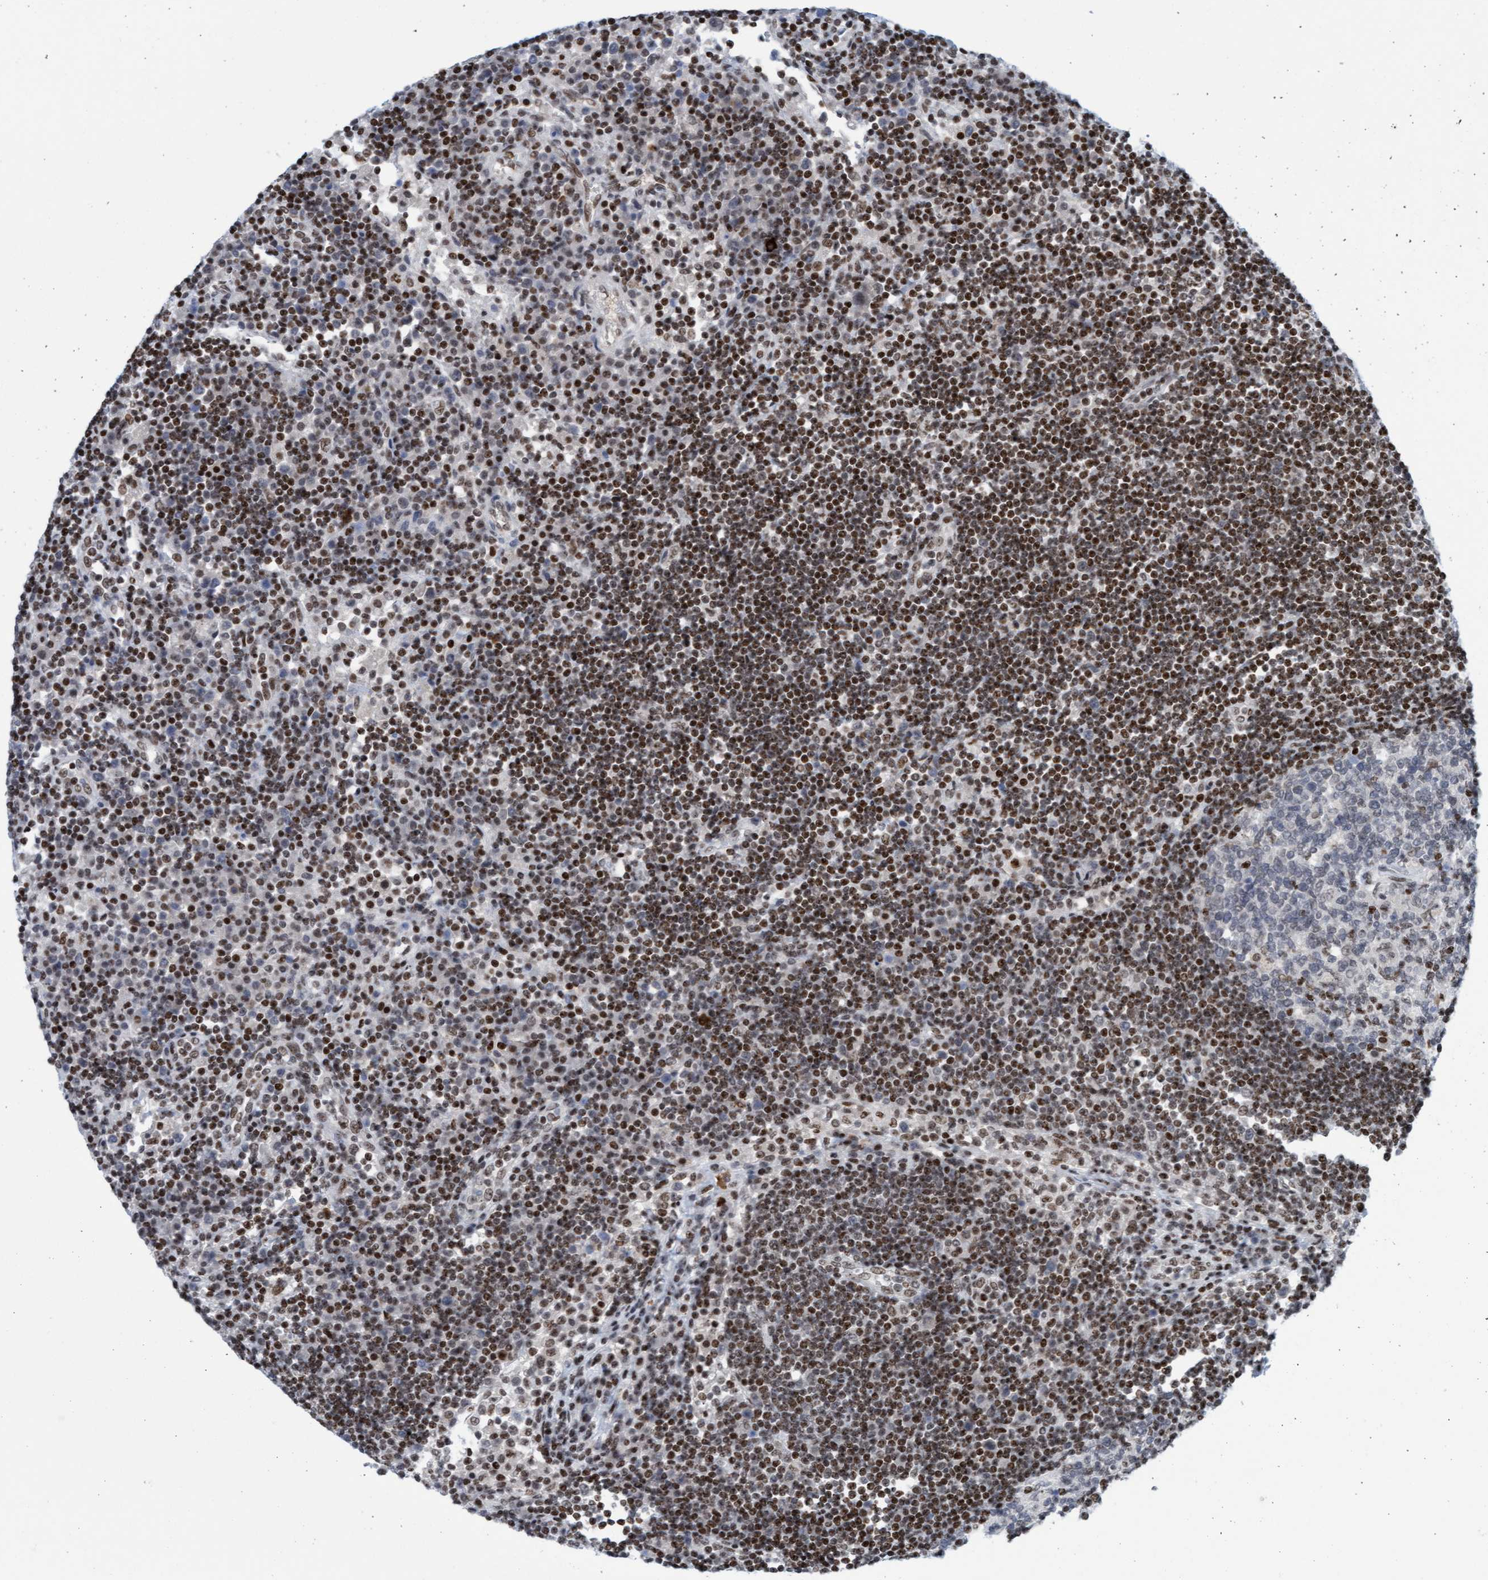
{"staining": {"intensity": "moderate", "quantity": "<25%", "location": "nuclear"}, "tissue": "lymph node", "cell_type": "Germinal center cells", "image_type": "normal", "snomed": [{"axis": "morphology", "description": "Normal tissue, NOS"}, {"axis": "topography", "description": "Lymph node"}], "caption": "High-magnification brightfield microscopy of unremarkable lymph node stained with DAB (brown) and counterstained with hematoxylin (blue). germinal center cells exhibit moderate nuclear positivity is present in about<25% of cells.", "gene": "GLRX2", "patient": {"sex": "female", "age": 53}}